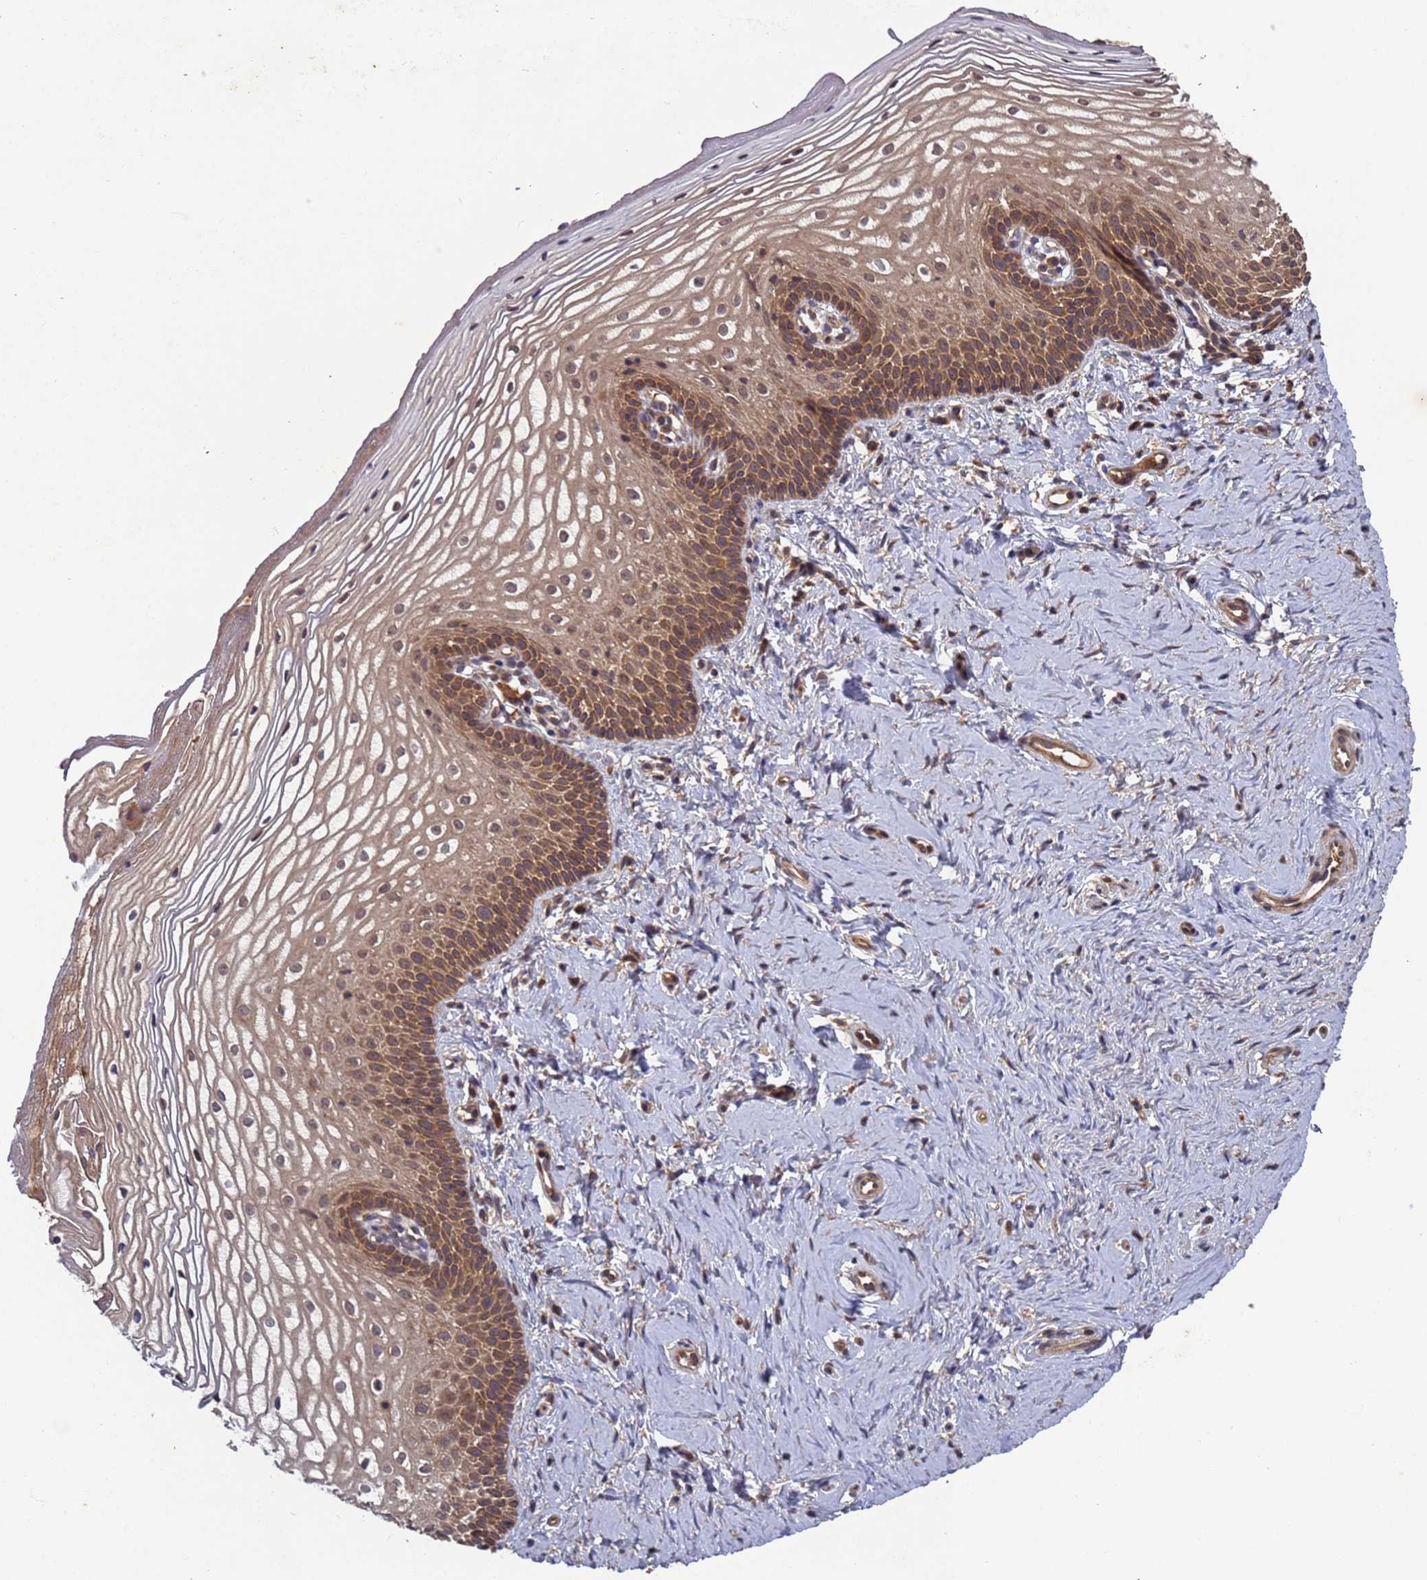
{"staining": {"intensity": "moderate", "quantity": "25%-75%", "location": "cytoplasmic/membranous"}, "tissue": "vagina", "cell_type": "Squamous epithelial cells", "image_type": "normal", "snomed": [{"axis": "morphology", "description": "Normal tissue, NOS"}, {"axis": "topography", "description": "Vagina"}], "caption": "The photomicrograph displays staining of normal vagina, revealing moderate cytoplasmic/membranous protein expression (brown color) within squamous epithelial cells. (IHC, brightfield microscopy, high magnification).", "gene": "ERI1", "patient": {"sex": "female", "age": 56}}